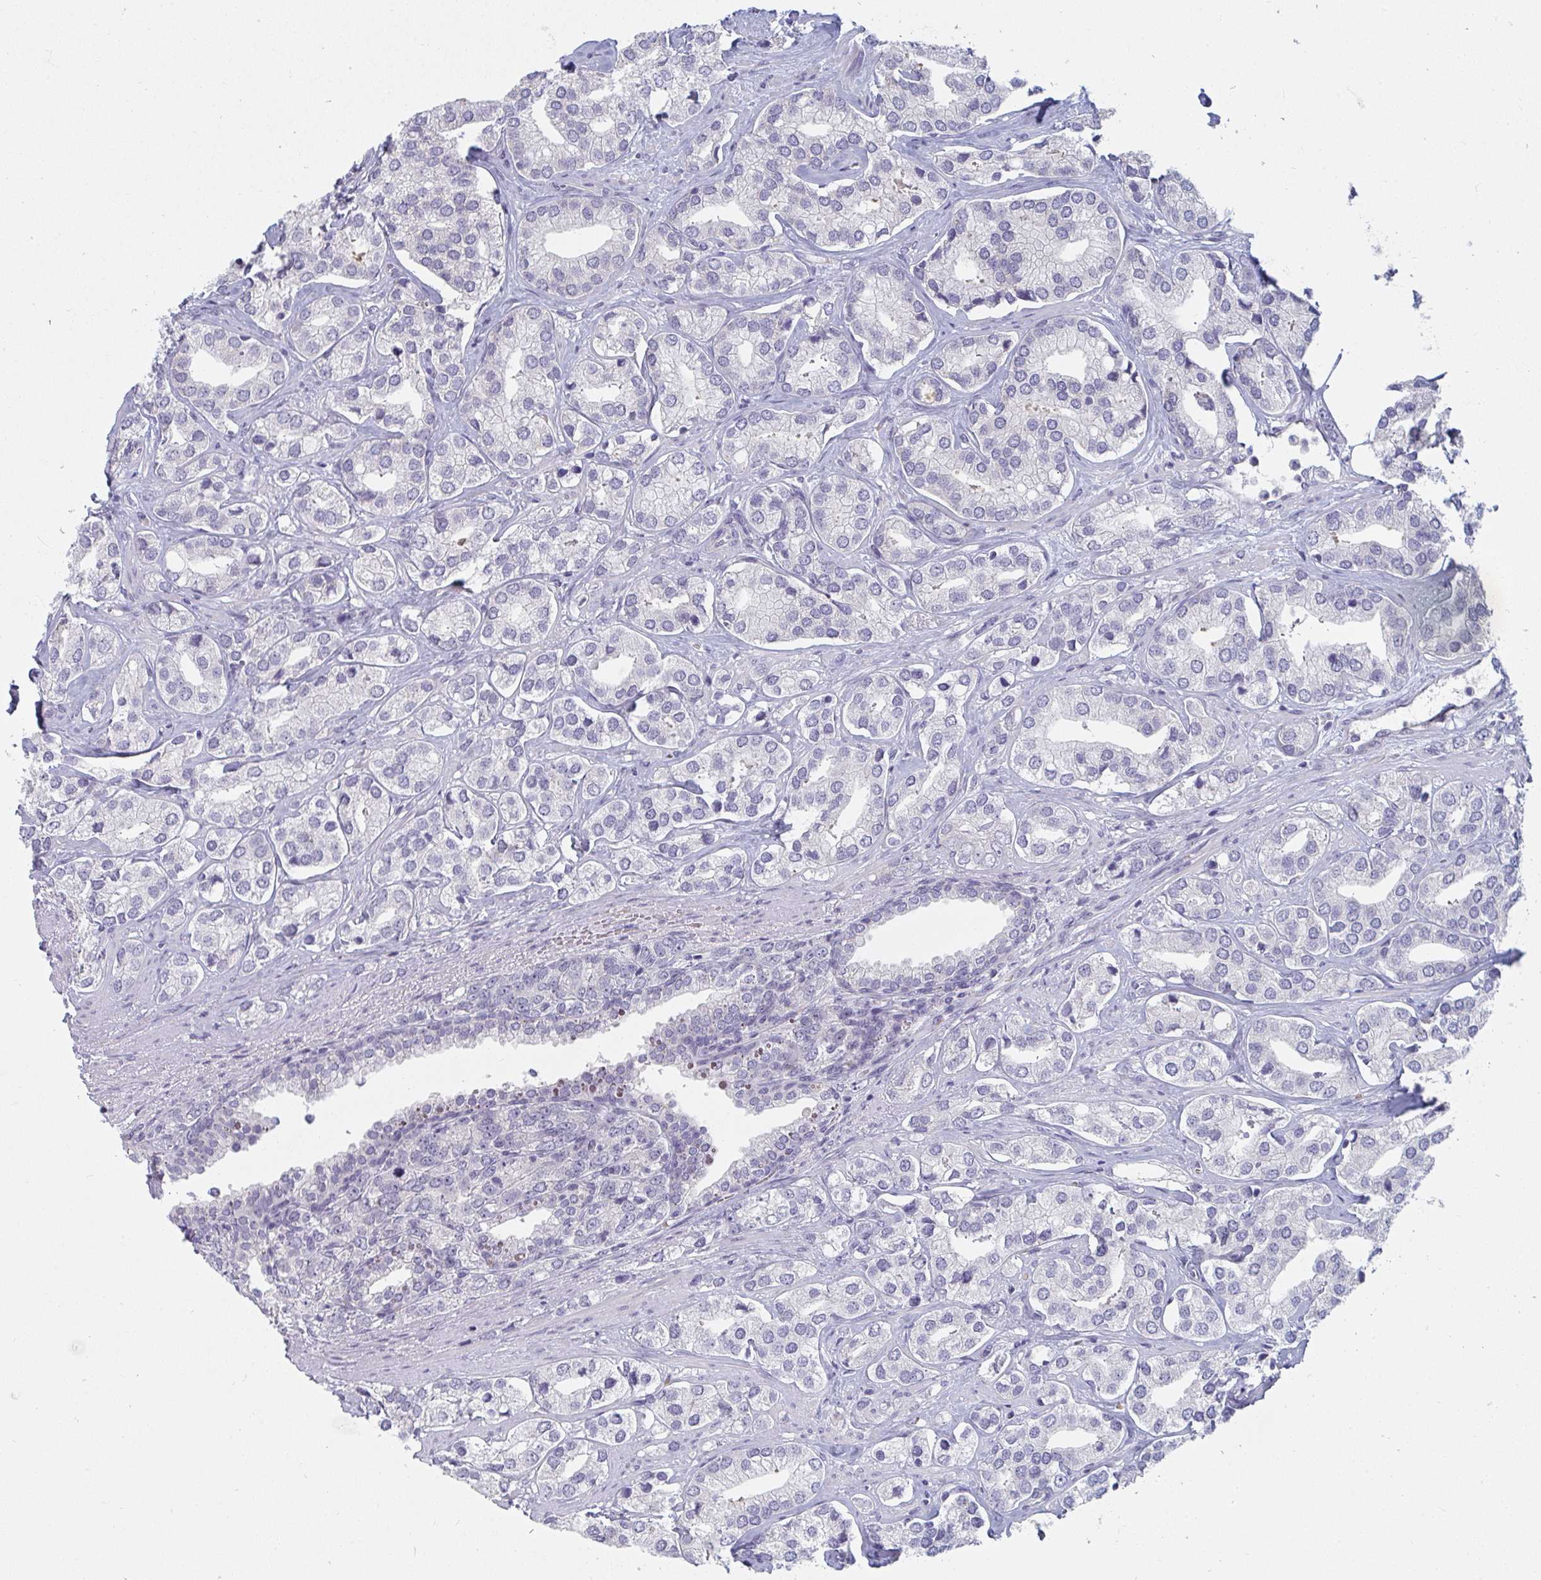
{"staining": {"intensity": "negative", "quantity": "none", "location": "none"}, "tissue": "prostate cancer", "cell_type": "Tumor cells", "image_type": "cancer", "snomed": [{"axis": "morphology", "description": "Adenocarcinoma, High grade"}, {"axis": "topography", "description": "Prostate"}], "caption": "Tumor cells show no significant staining in prostate high-grade adenocarcinoma.", "gene": "SHB", "patient": {"sex": "male", "age": 58}}